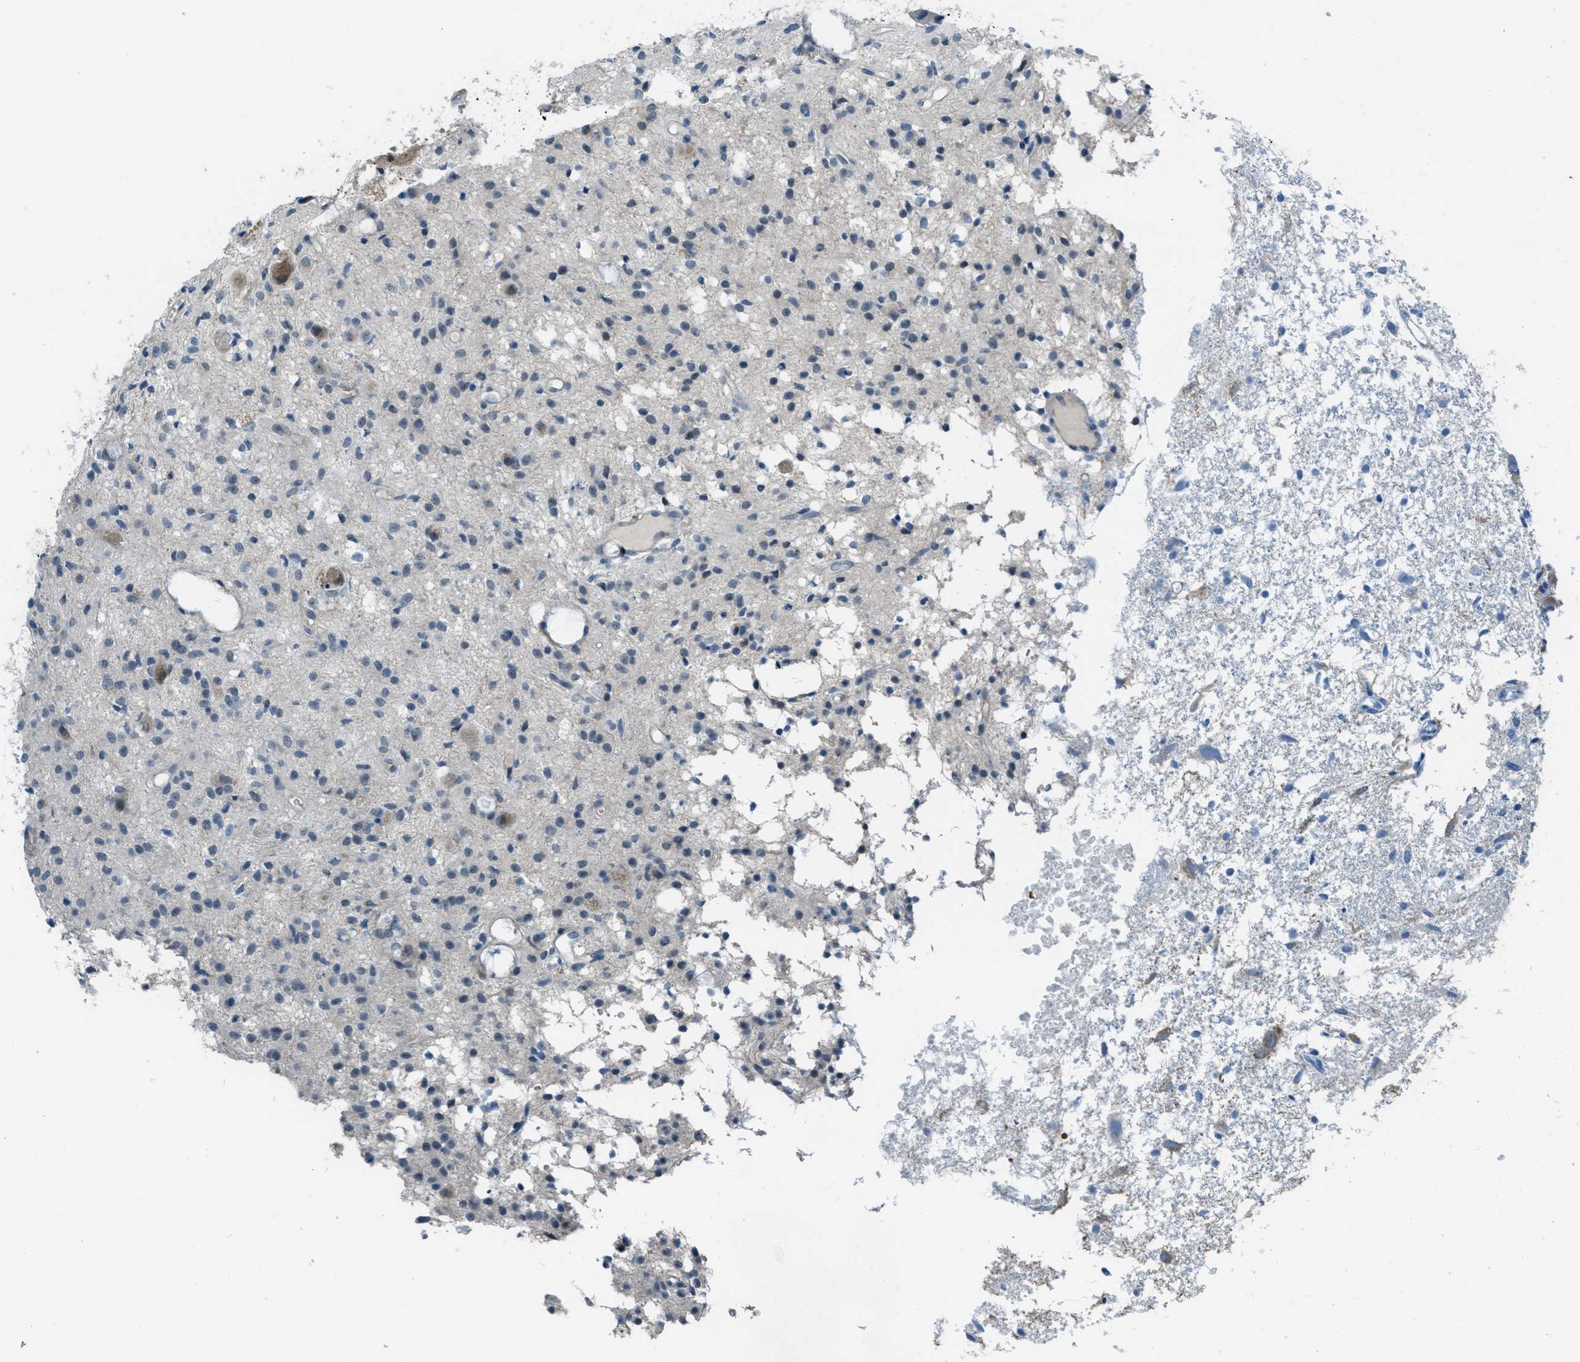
{"staining": {"intensity": "weak", "quantity": "<25%", "location": "cytoplasmic/membranous"}, "tissue": "glioma", "cell_type": "Tumor cells", "image_type": "cancer", "snomed": [{"axis": "morphology", "description": "Glioma, malignant, High grade"}, {"axis": "topography", "description": "Brain"}], "caption": "High magnification brightfield microscopy of glioma stained with DAB (3,3'-diaminobenzidine) (brown) and counterstained with hematoxylin (blue): tumor cells show no significant expression. (DAB IHC, high magnification).", "gene": "CDON", "patient": {"sex": "female", "age": 59}}